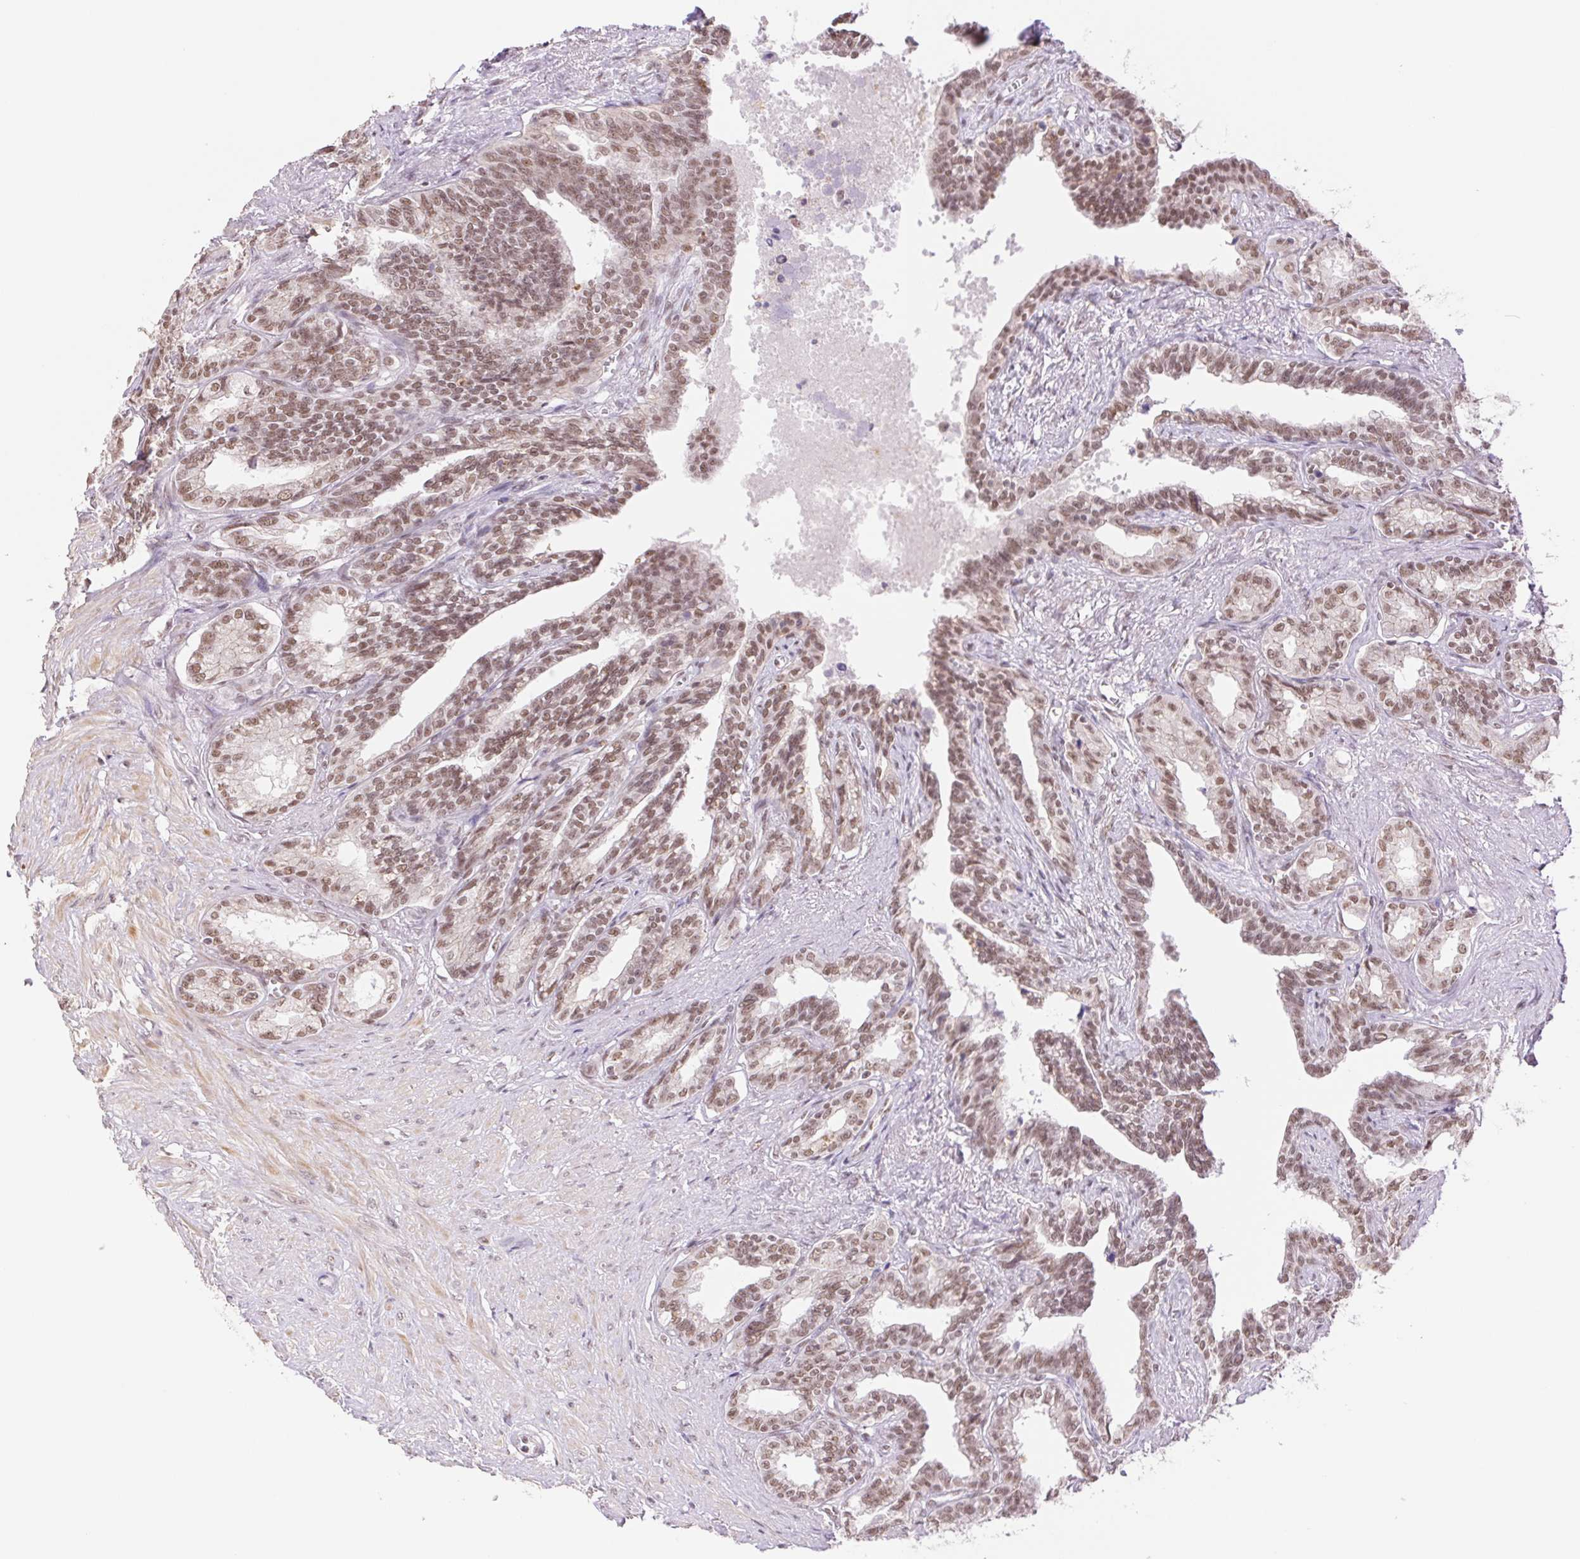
{"staining": {"intensity": "moderate", "quantity": ">75%", "location": "nuclear"}, "tissue": "seminal vesicle", "cell_type": "Glandular cells", "image_type": "normal", "snomed": [{"axis": "morphology", "description": "Normal tissue, NOS"}, {"axis": "morphology", "description": "Urothelial carcinoma, NOS"}, {"axis": "topography", "description": "Urinary bladder"}, {"axis": "topography", "description": "Seminal veicle"}], "caption": "Moderate nuclear positivity for a protein is appreciated in approximately >75% of glandular cells of unremarkable seminal vesicle using IHC.", "gene": "RPRD1B", "patient": {"sex": "male", "age": 76}}